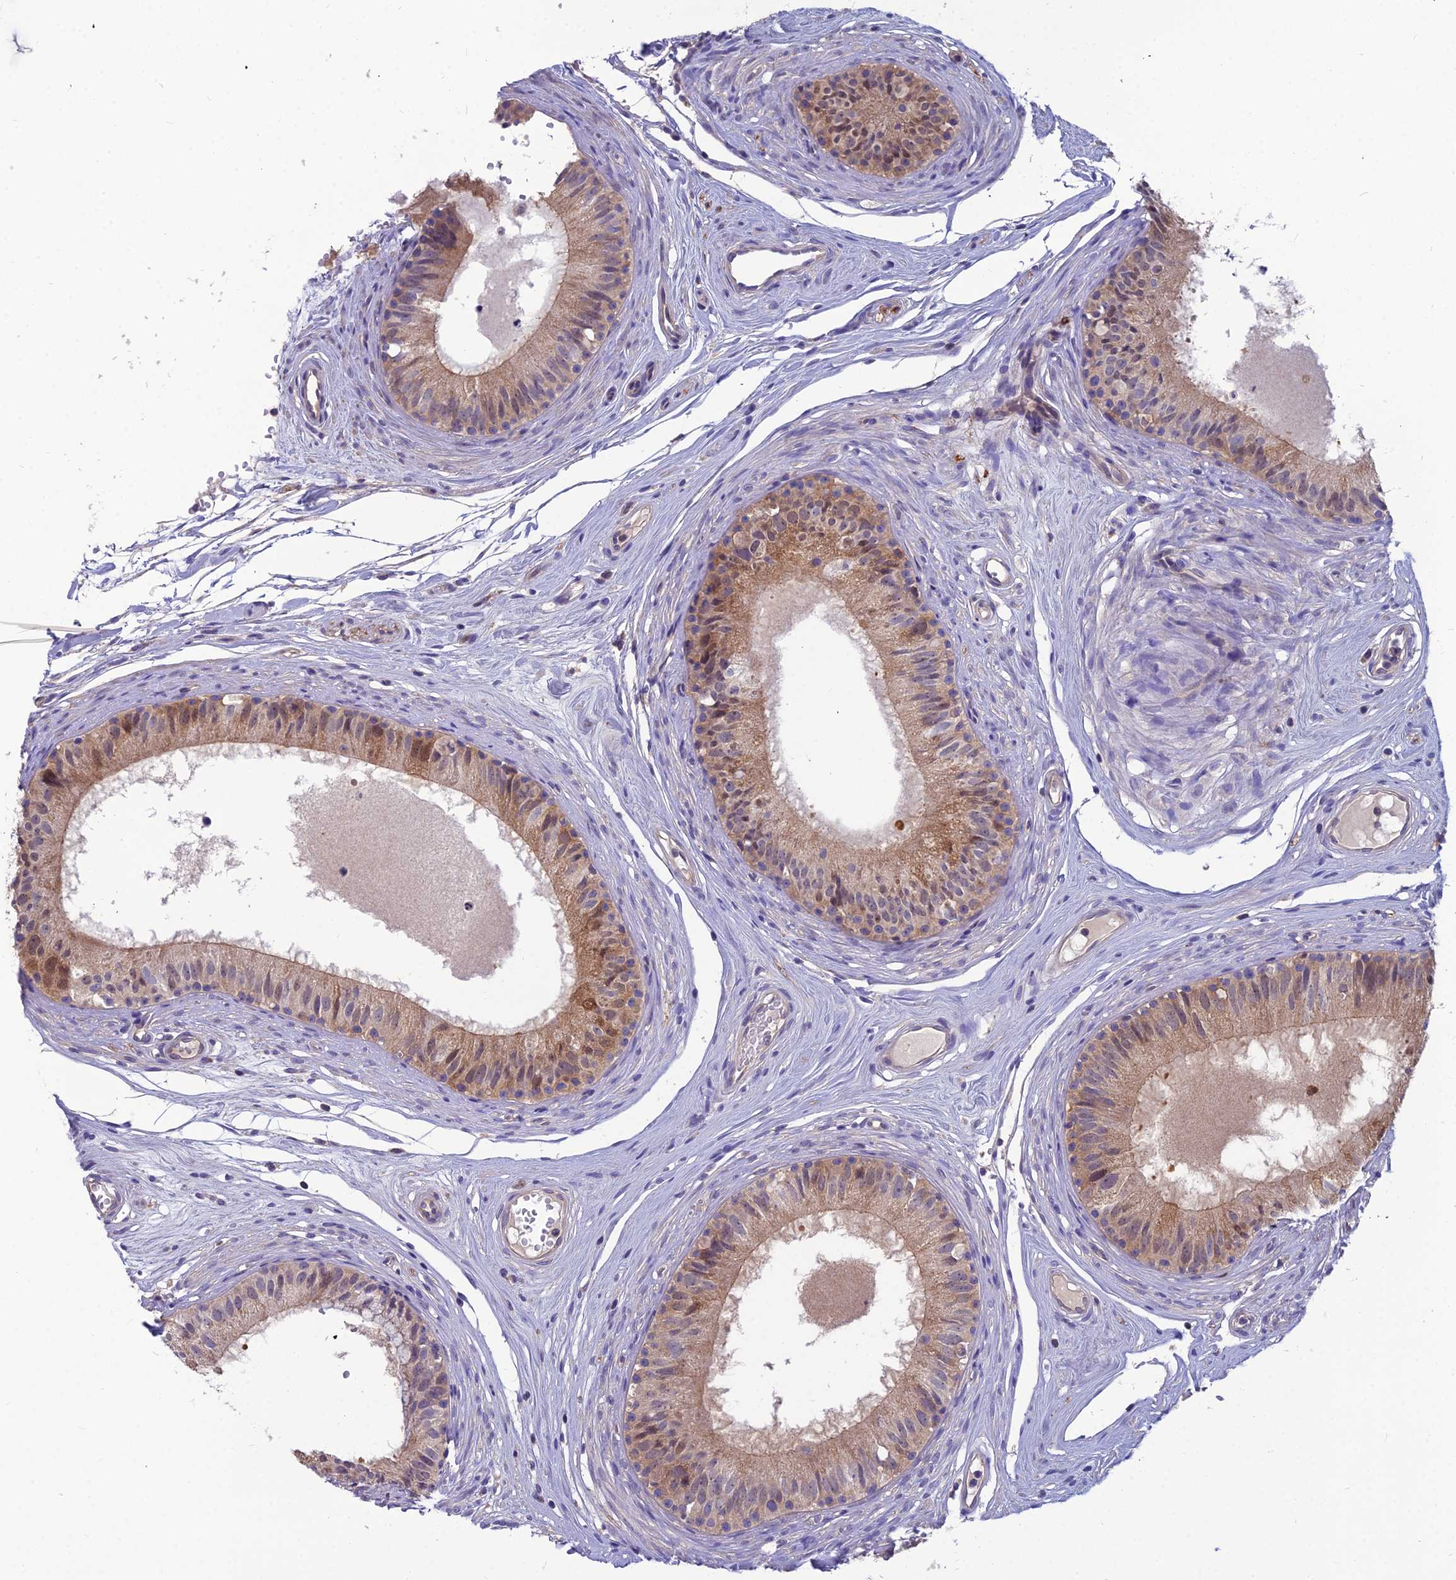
{"staining": {"intensity": "moderate", "quantity": "25%-75%", "location": "cytoplasmic/membranous"}, "tissue": "epididymis", "cell_type": "Glandular cells", "image_type": "normal", "snomed": [{"axis": "morphology", "description": "Normal tissue, NOS"}, {"axis": "topography", "description": "Epididymis"}], "caption": "The immunohistochemical stain shows moderate cytoplasmic/membranous expression in glandular cells of unremarkable epididymis.", "gene": "MVD", "patient": {"sex": "male", "age": 74}}